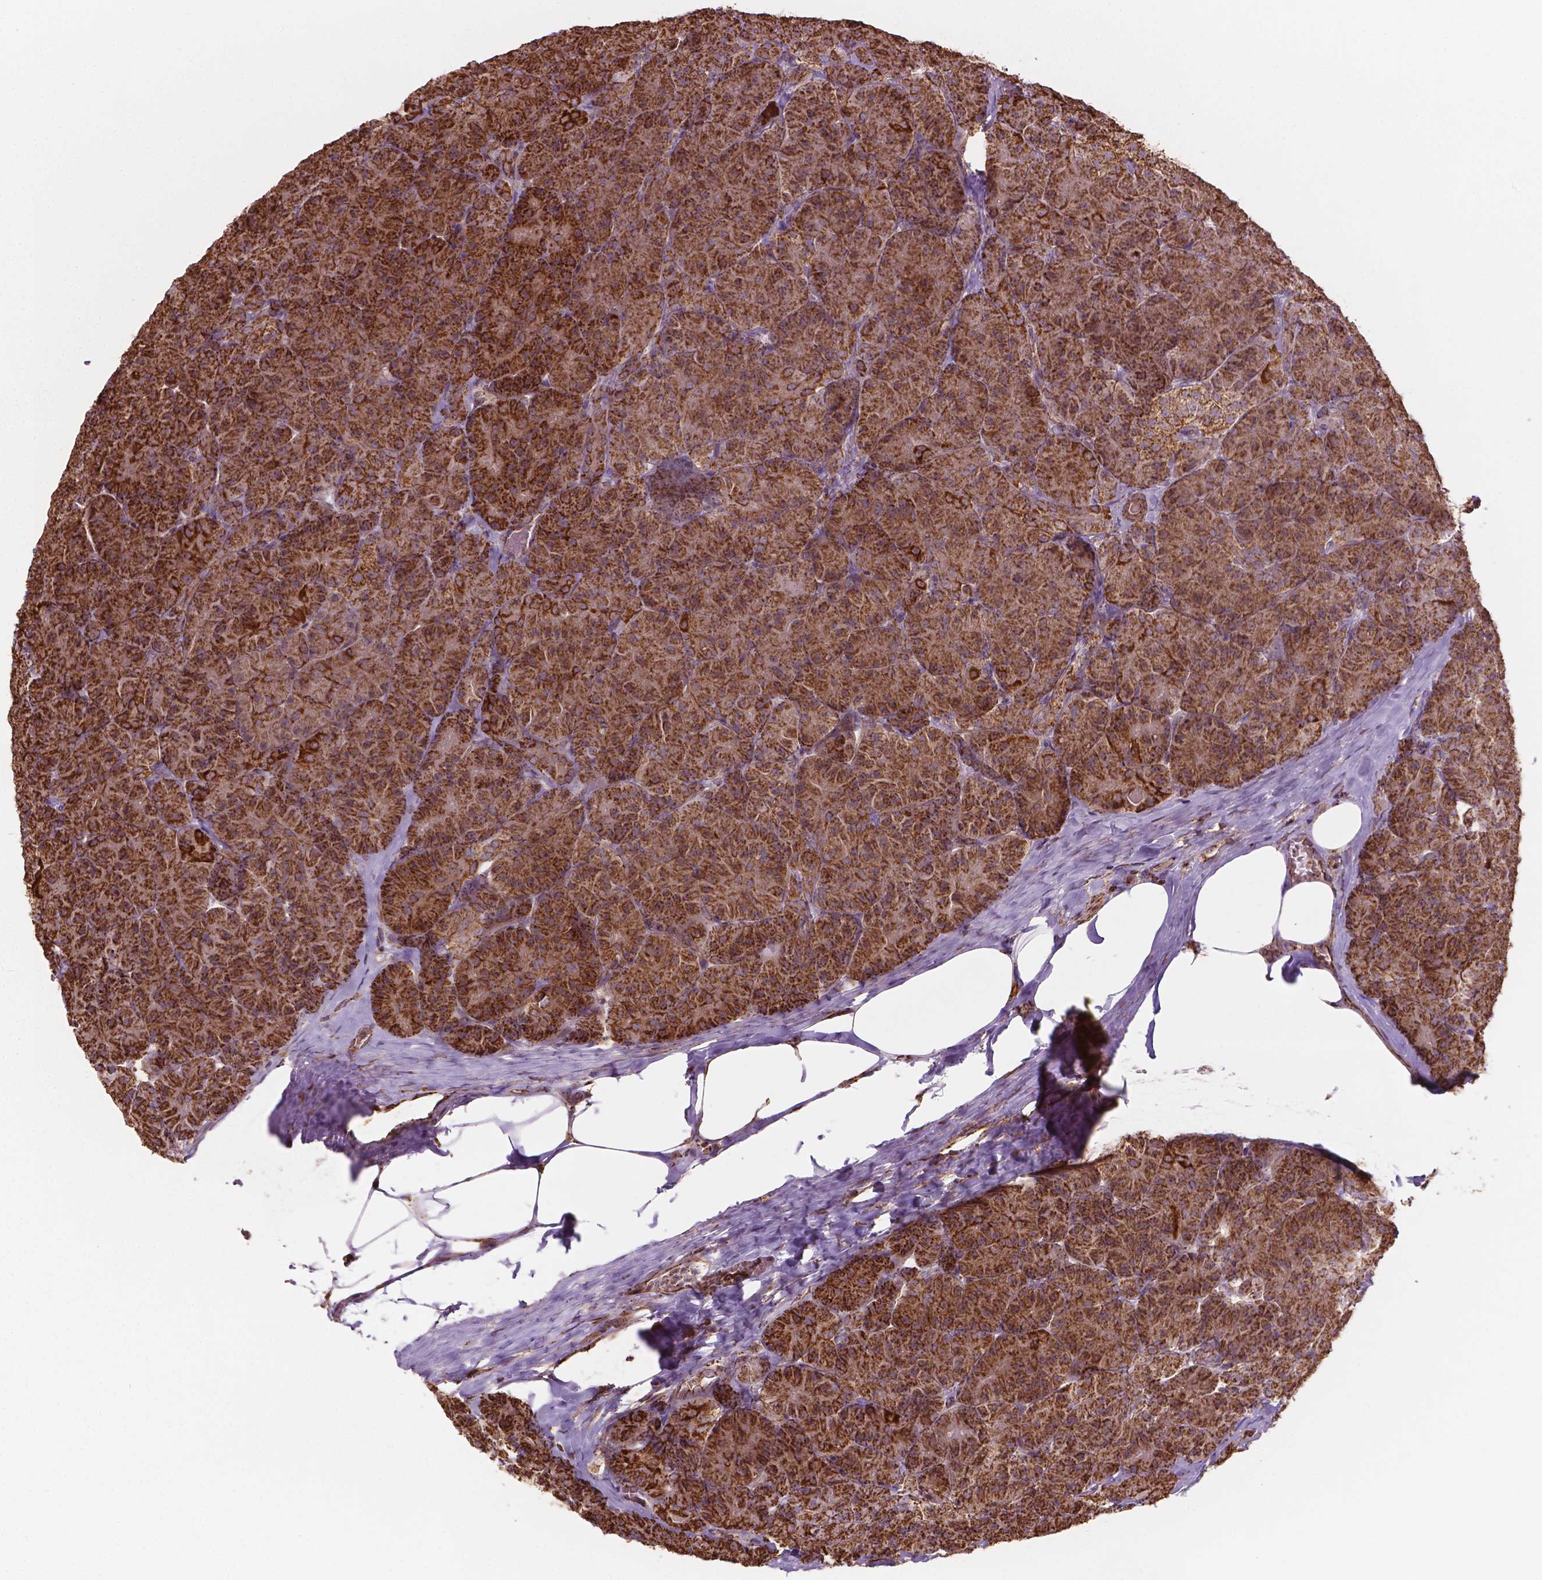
{"staining": {"intensity": "moderate", "quantity": ">75%", "location": "cytoplasmic/membranous"}, "tissue": "pancreas", "cell_type": "Exocrine glandular cells", "image_type": "normal", "snomed": [{"axis": "morphology", "description": "Normal tissue, NOS"}, {"axis": "topography", "description": "Pancreas"}], "caption": "Benign pancreas displays moderate cytoplasmic/membranous staining in about >75% of exocrine glandular cells, visualized by immunohistochemistry.", "gene": "HS3ST3A1", "patient": {"sex": "male", "age": 57}}